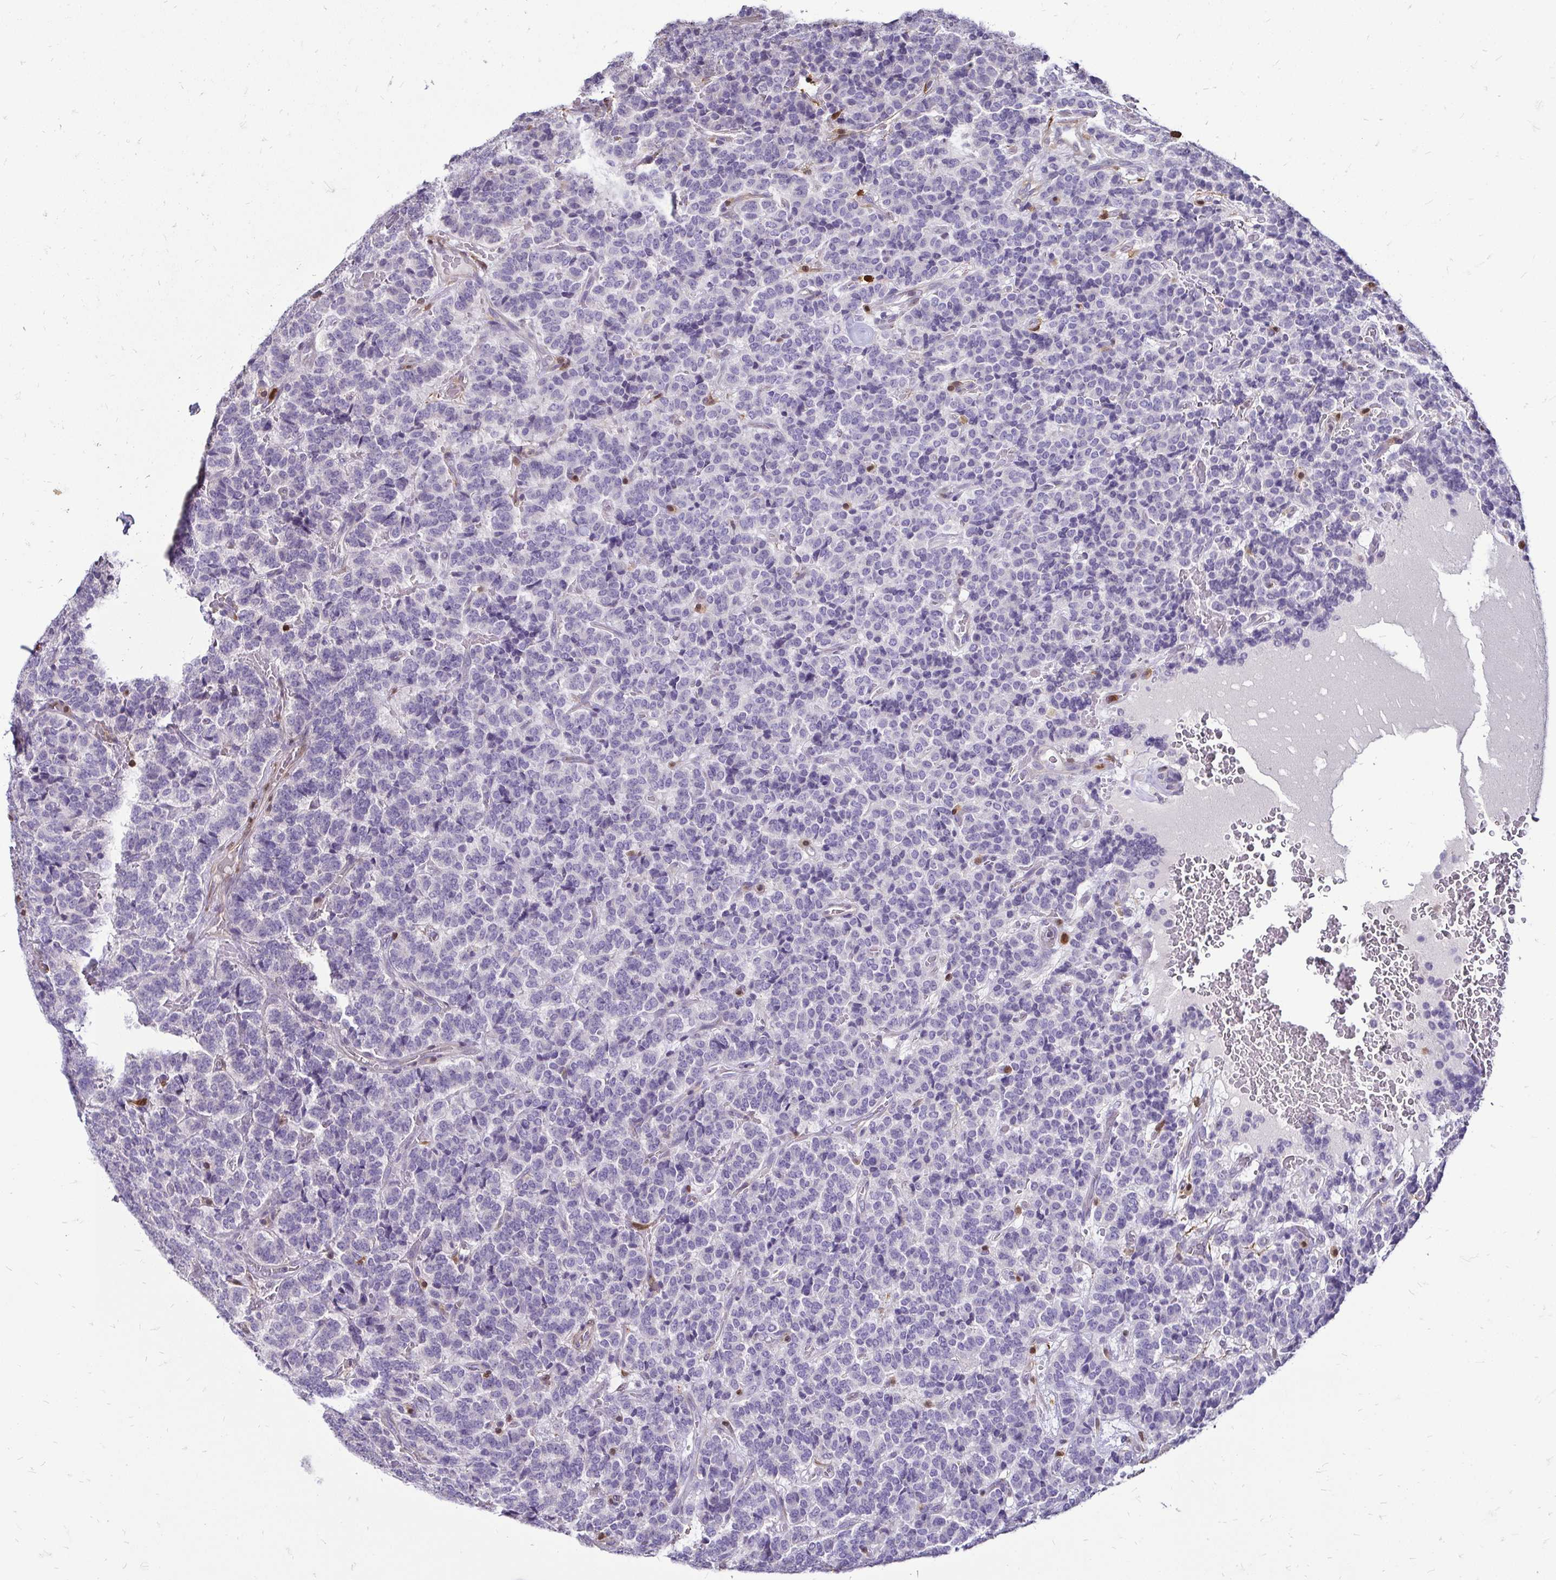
{"staining": {"intensity": "negative", "quantity": "none", "location": "none"}, "tissue": "carcinoid", "cell_type": "Tumor cells", "image_type": "cancer", "snomed": [{"axis": "morphology", "description": "Carcinoid, malignant, NOS"}, {"axis": "topography", "description": "Pancreas"}], "caption": "DAB immunohistochemical staining of human carcinoid demonstrates no significant positivity in tumor cells.", "gene": "ZFP1", "patient": {"sex": "male", "age": 36}}